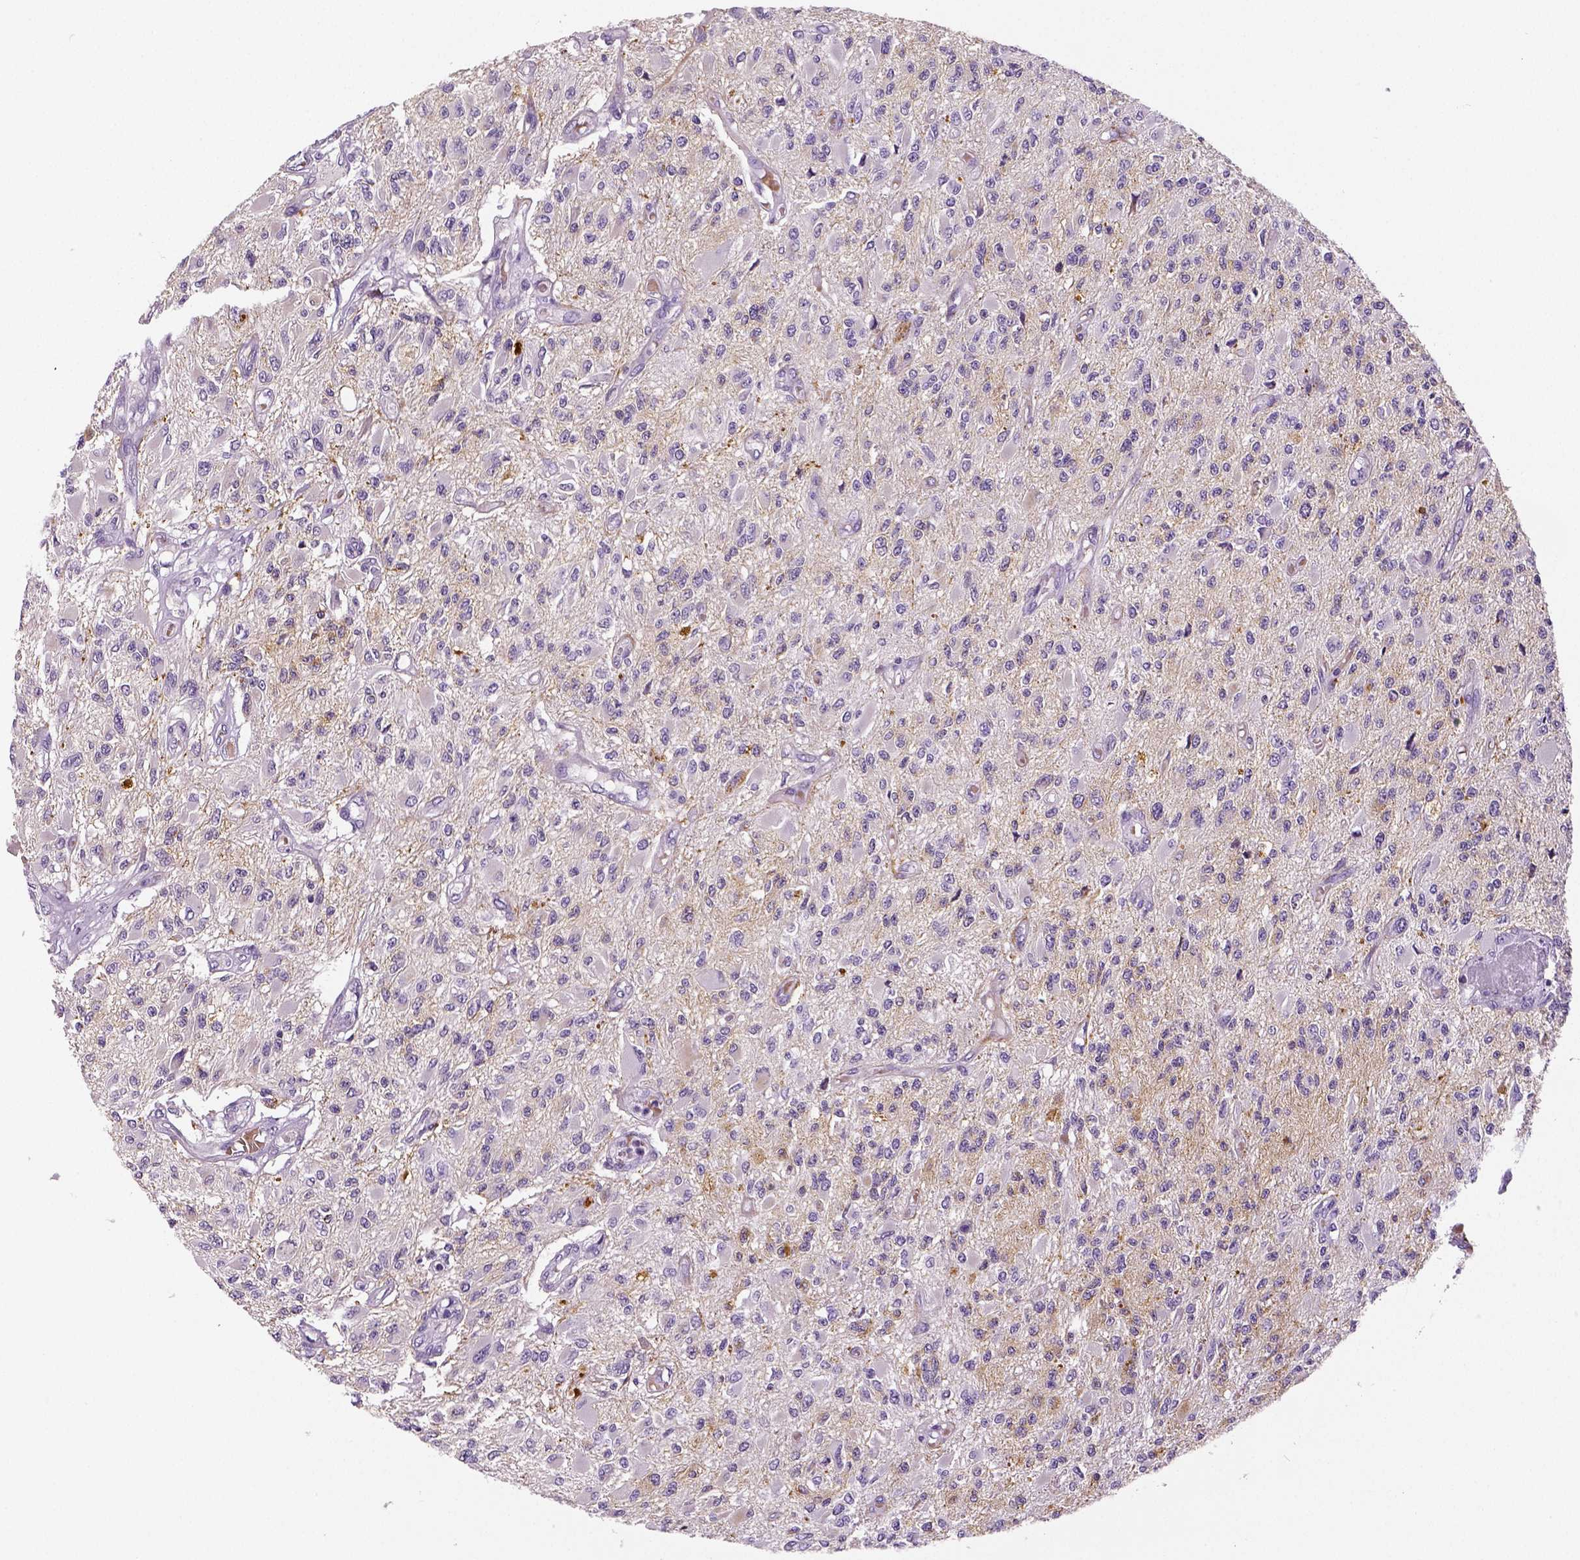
{"staining": {"intensity": "negative", "quantity": "none", "location": "none"}, "tissue": "glioma", "cell_type": "Tumor cells", "image_type": "cancer", "snomed": [{"axis": "morphology", "description": "Glioma, malignant, High grade"}, {"axis": "topography", "description": "Brain"}], "caption": "Tumor cells show no significant protein staining in glioma.", "gene": "TSPAN7", "patient": {"sex": "female", "age": 63}}